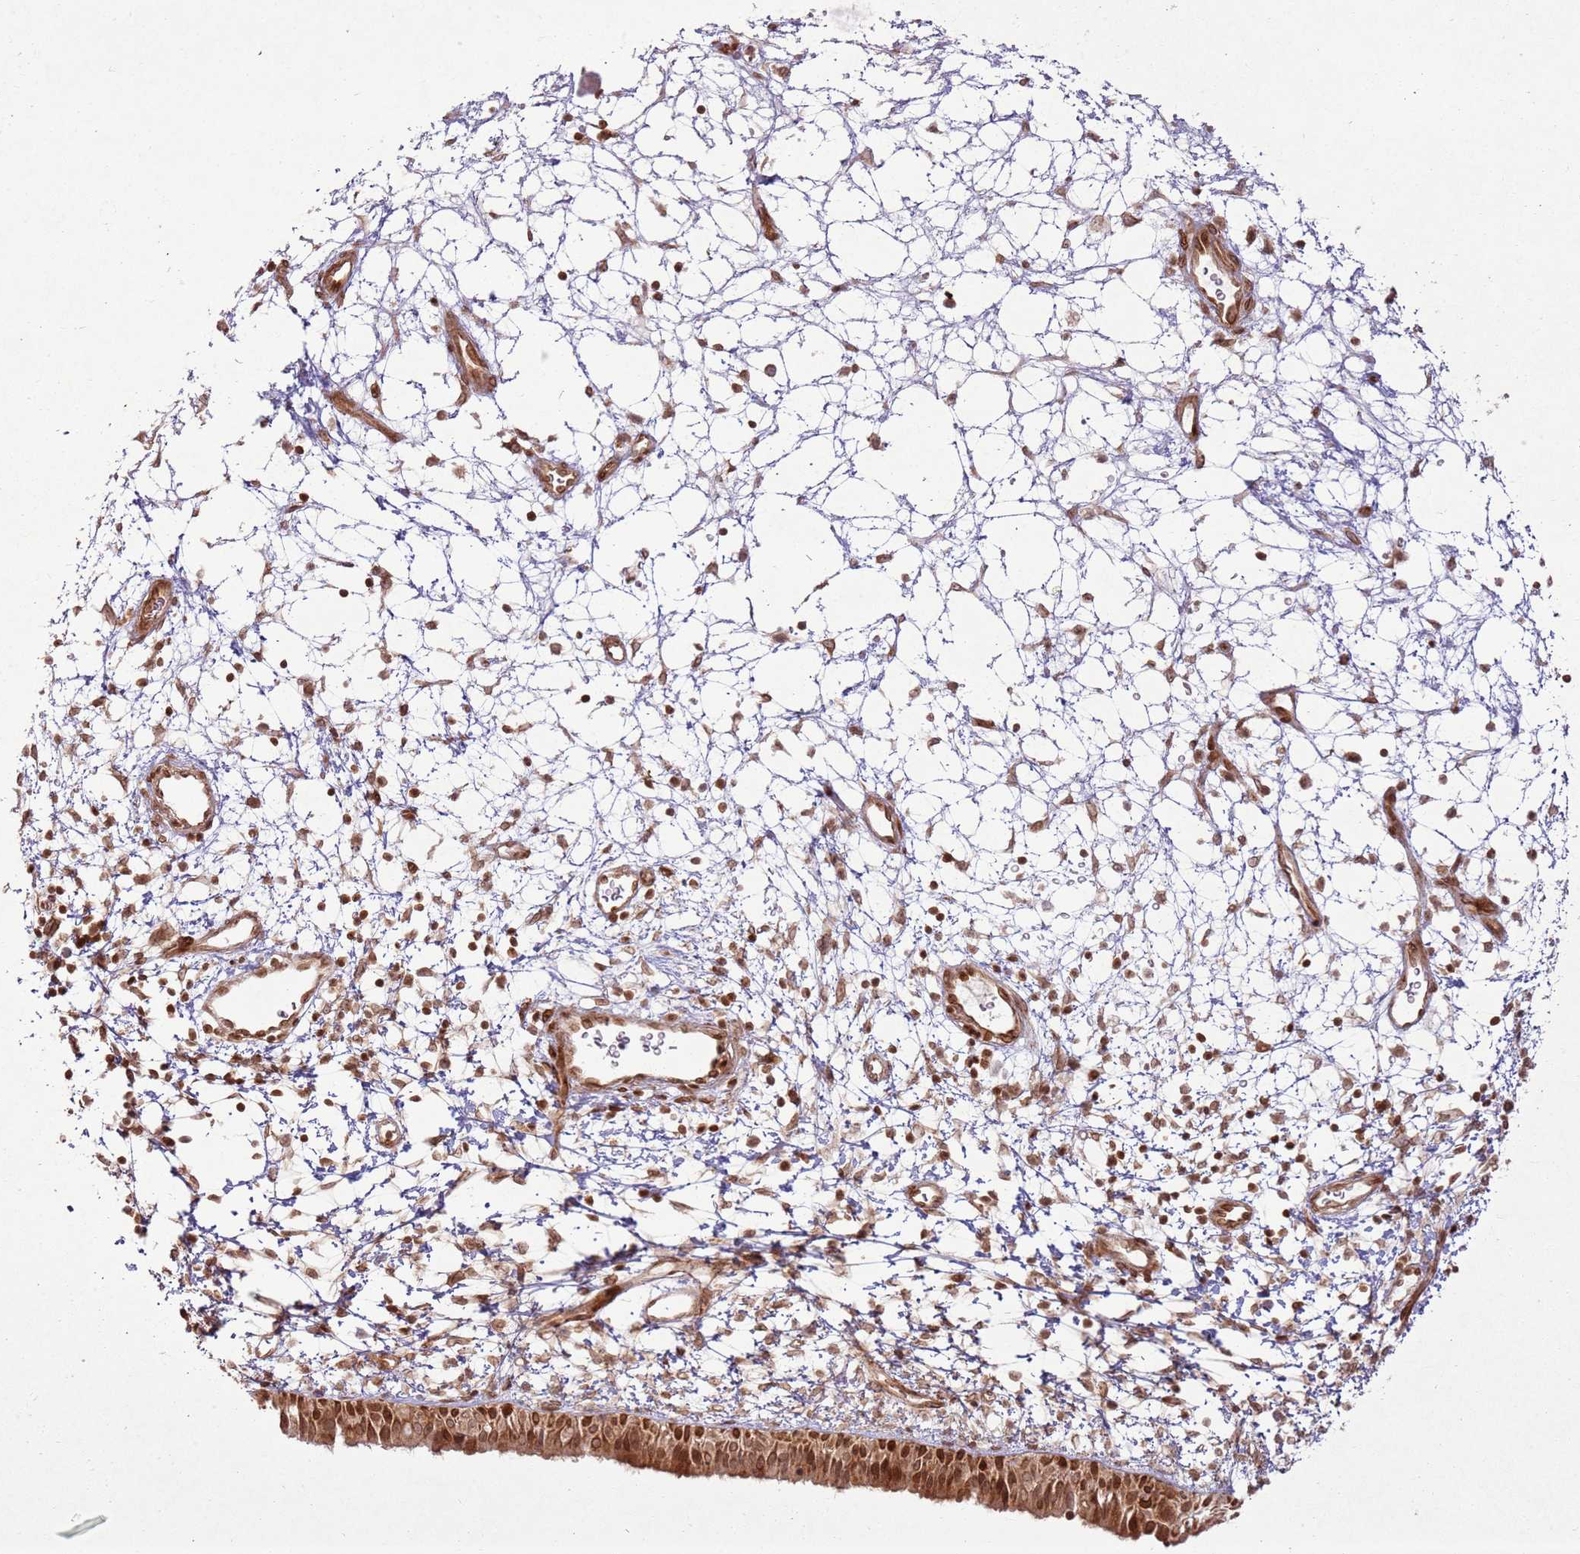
{"staining": {"intensity": "moderate", "quantity": ">75%", "location": "cytoplasmic/membranous,nuclear"}, "tissue": "nasopharynx", "cell_type": "Respiratory epithelial cells", "image_type": "normal", "snomed": [{"axis": "morphology", "description": "Normal tissue, NOS"}, {"axis": "topography", "description": "Nasopharynx"}], "caption": "Protein staining reveals moderate cytoplasmic/membranous,nuclear expression in about >75% of respiratory epithelial cells in unremarkable nasopharynx.", "gene": "KLHL36", "patient": {"sex": "male", "age": 22}}